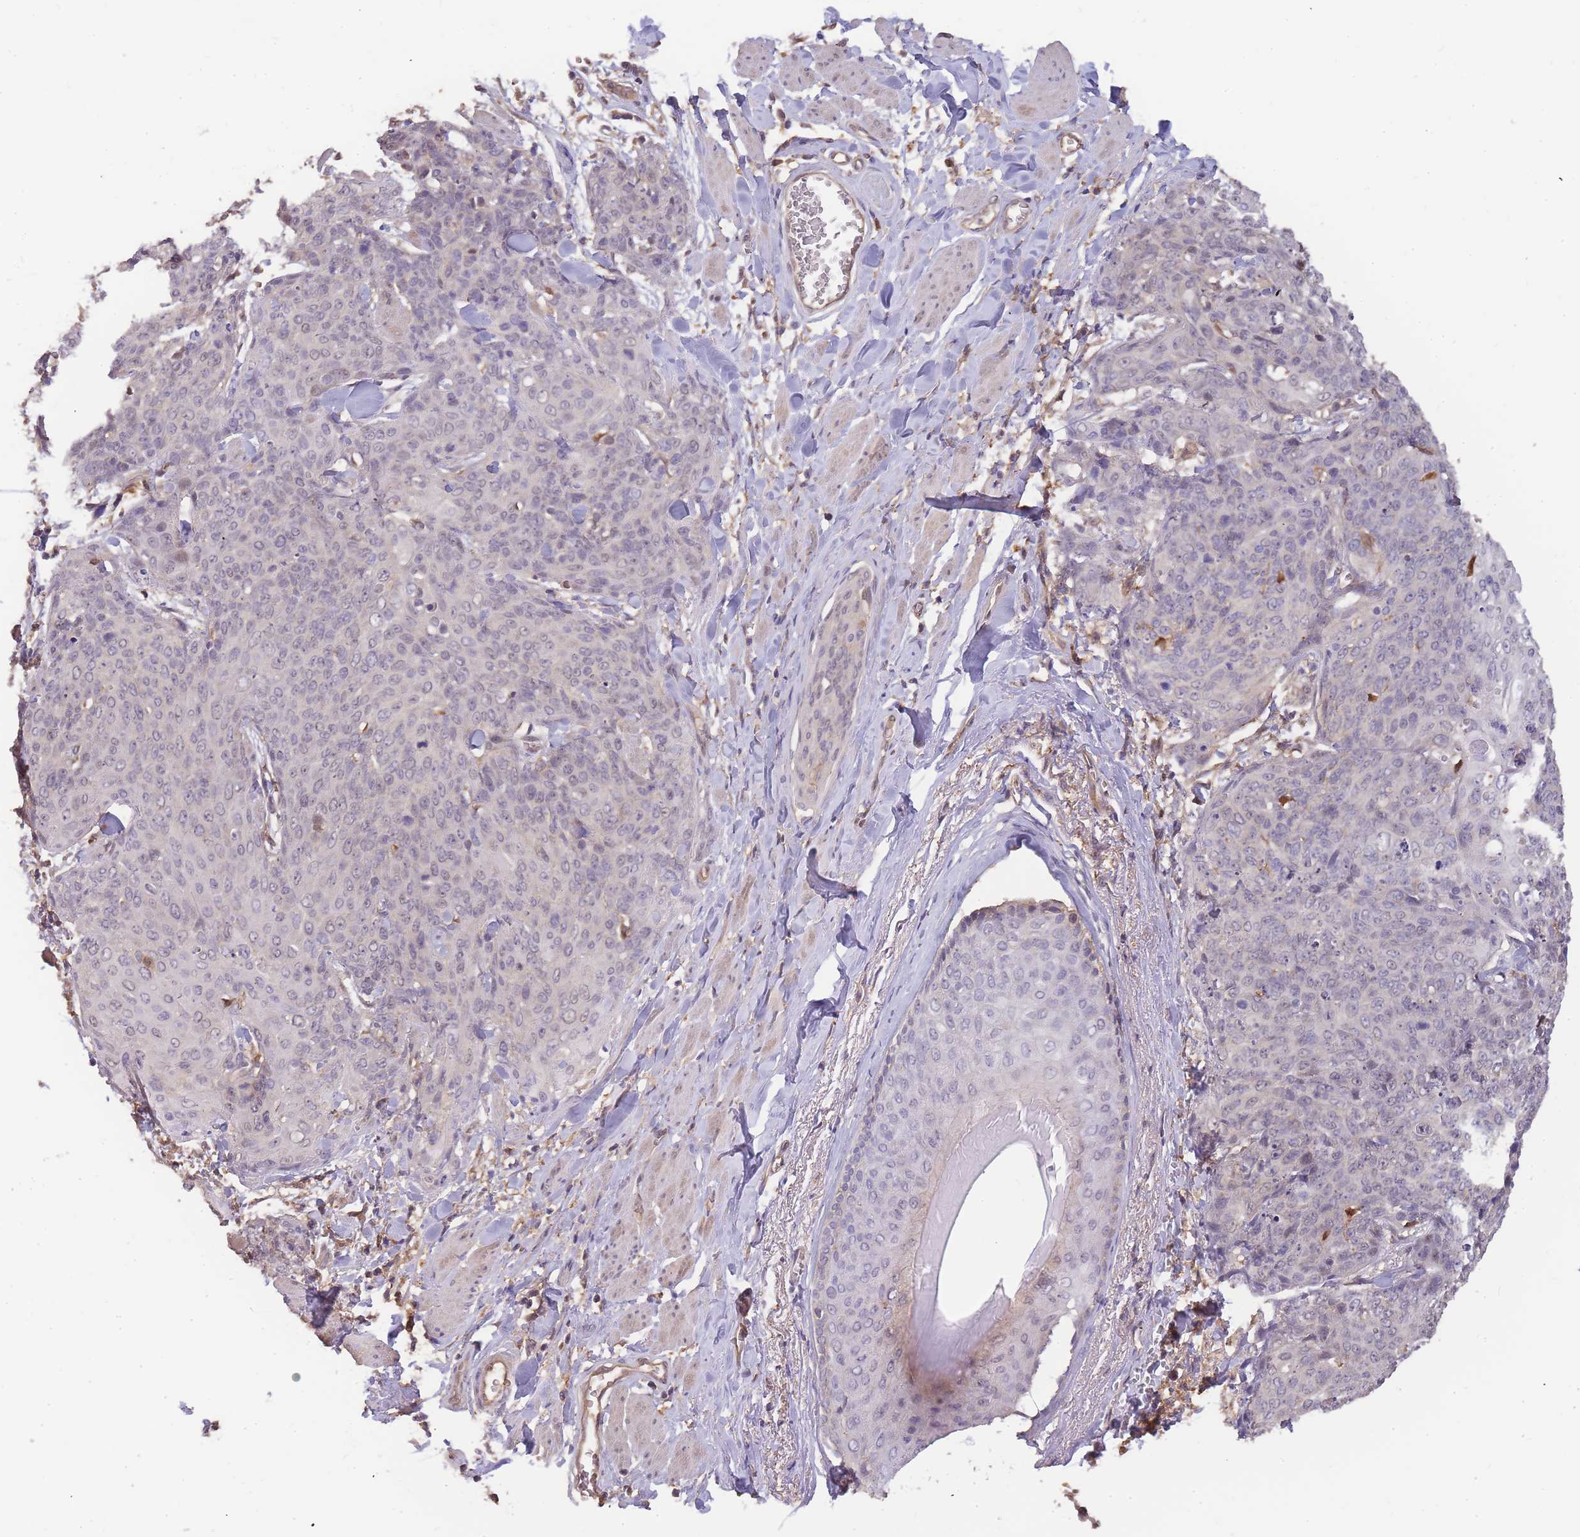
{"staining": {"intensity": "negative", "quantity": "none", "location": "none"}, "tissue": "skin cancer", "cell_type": "Tumor cells", "image_type": "cancer", "snomed": [{"axis": "morphology", "description": "Squamous cell carcinoma, NOS"}, {"axis": "topography", "description": "Skin"}, {"axis": "topography", "description": "Vulva"}], "caption": "The IHC photomicrograph has no significant staining in tumor cells of skin cancer (squamous cell carcinoma) tissue.", "gene": "CDKN2AIPNL", "patient": {"sex": "female", "age": 85}}